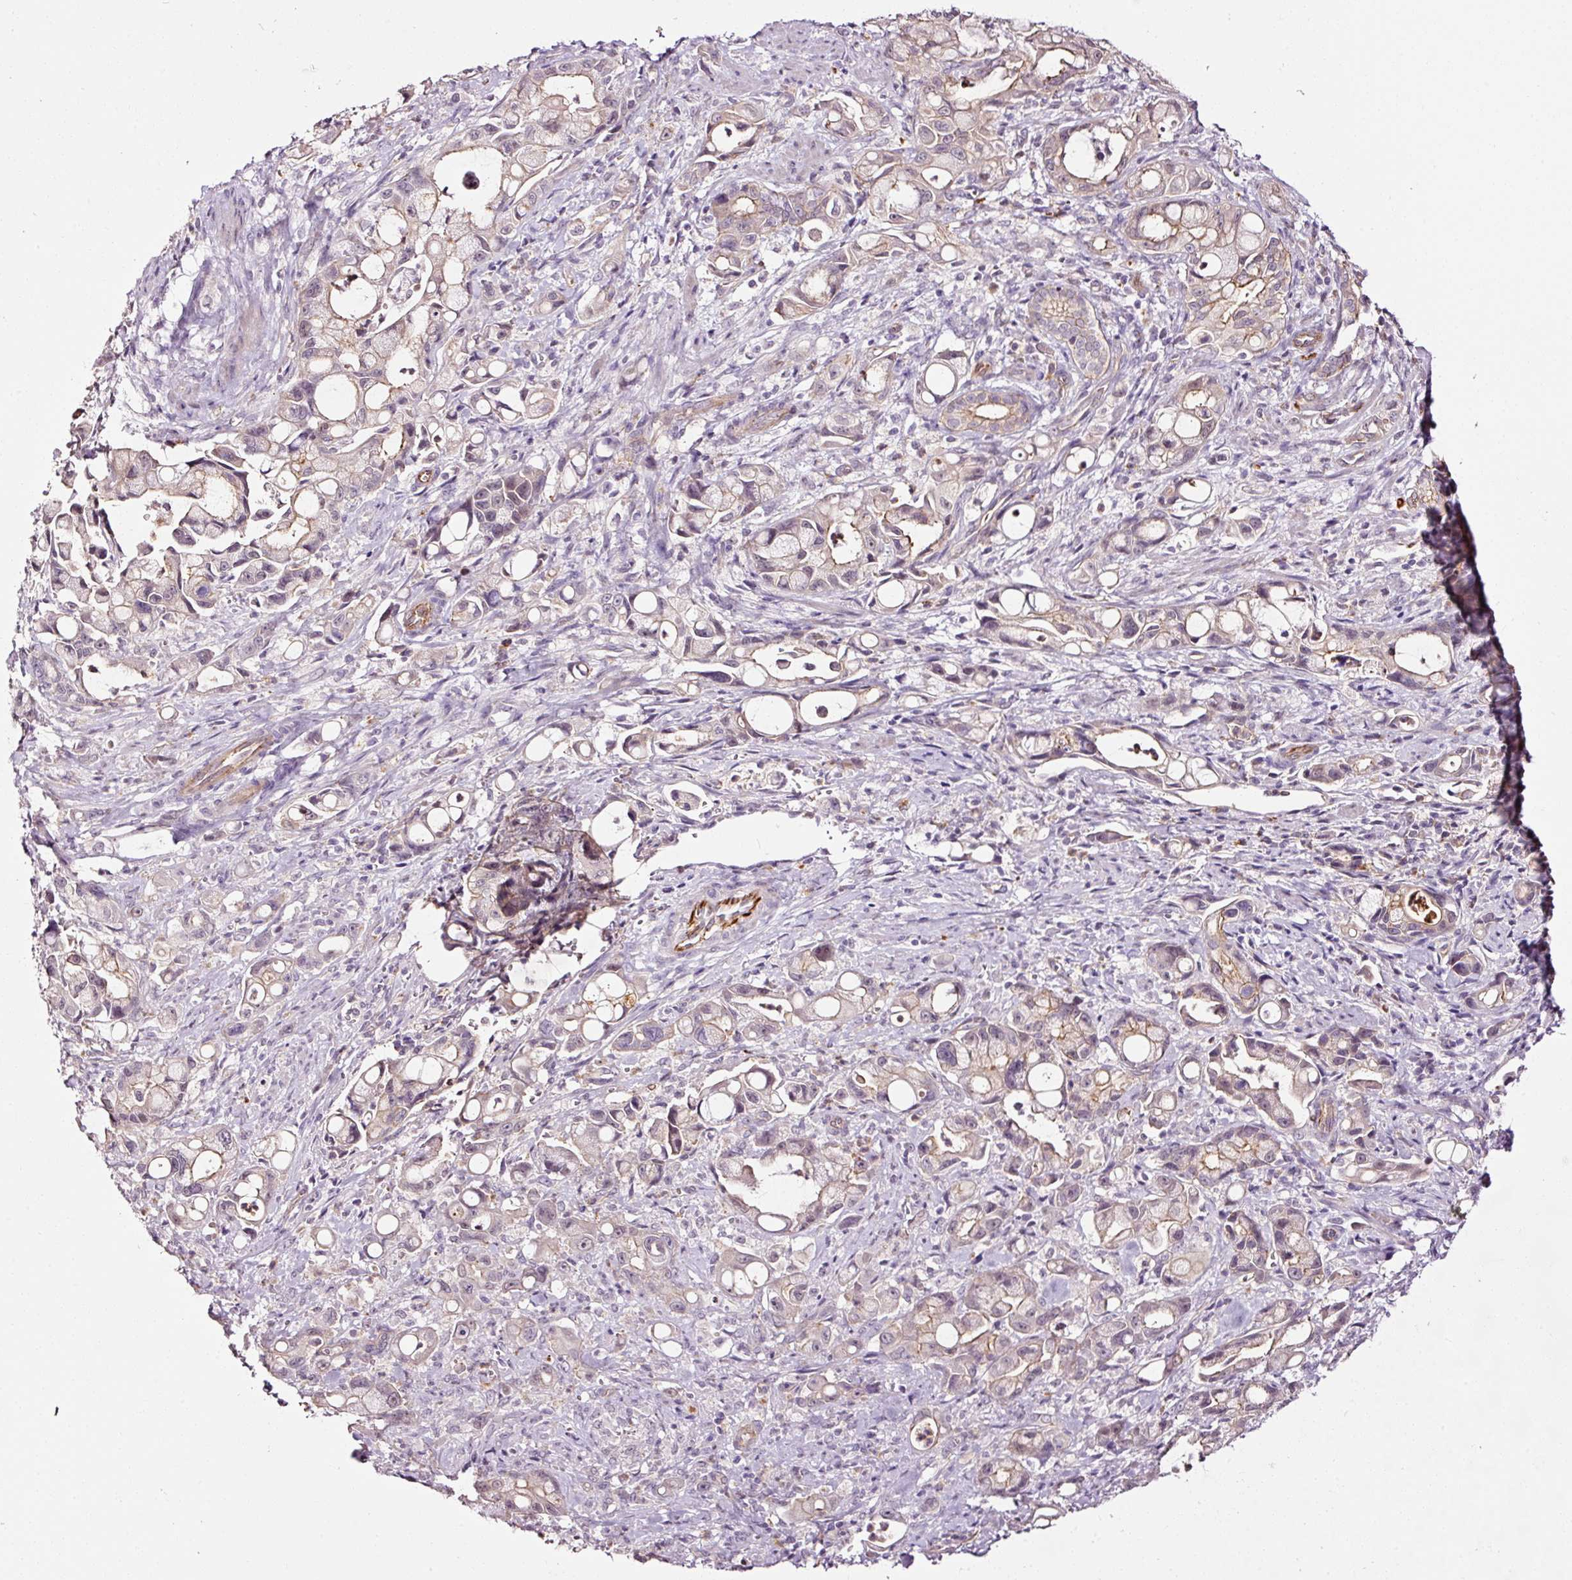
{"staining": {"intensity": "weak", "quantity": "25%-75%", "location": "cytoplasmic/membranous"}, "tissue": "pancreatic cancer", "cell_type": "Tumor cells", "image_type": "cancer", "snomed": [{"axis": "morphology", "description": "Adenocarcinoma, NOS"}, {"axis": "topography", "description": "Pancreas"}], "caption": "Immunohistochemical staining of pancreatic adenocarcinoma exhibits low levels of weak cytoplasmic/membranous protein staining in about 25%-75% of tumor cells. (DAB (3,3'-diaminobenzidine) IHC with brightfield microscopy, high magnification).", "gene": "ABCB4", "patient": {"sex": "male", "age": 68}}